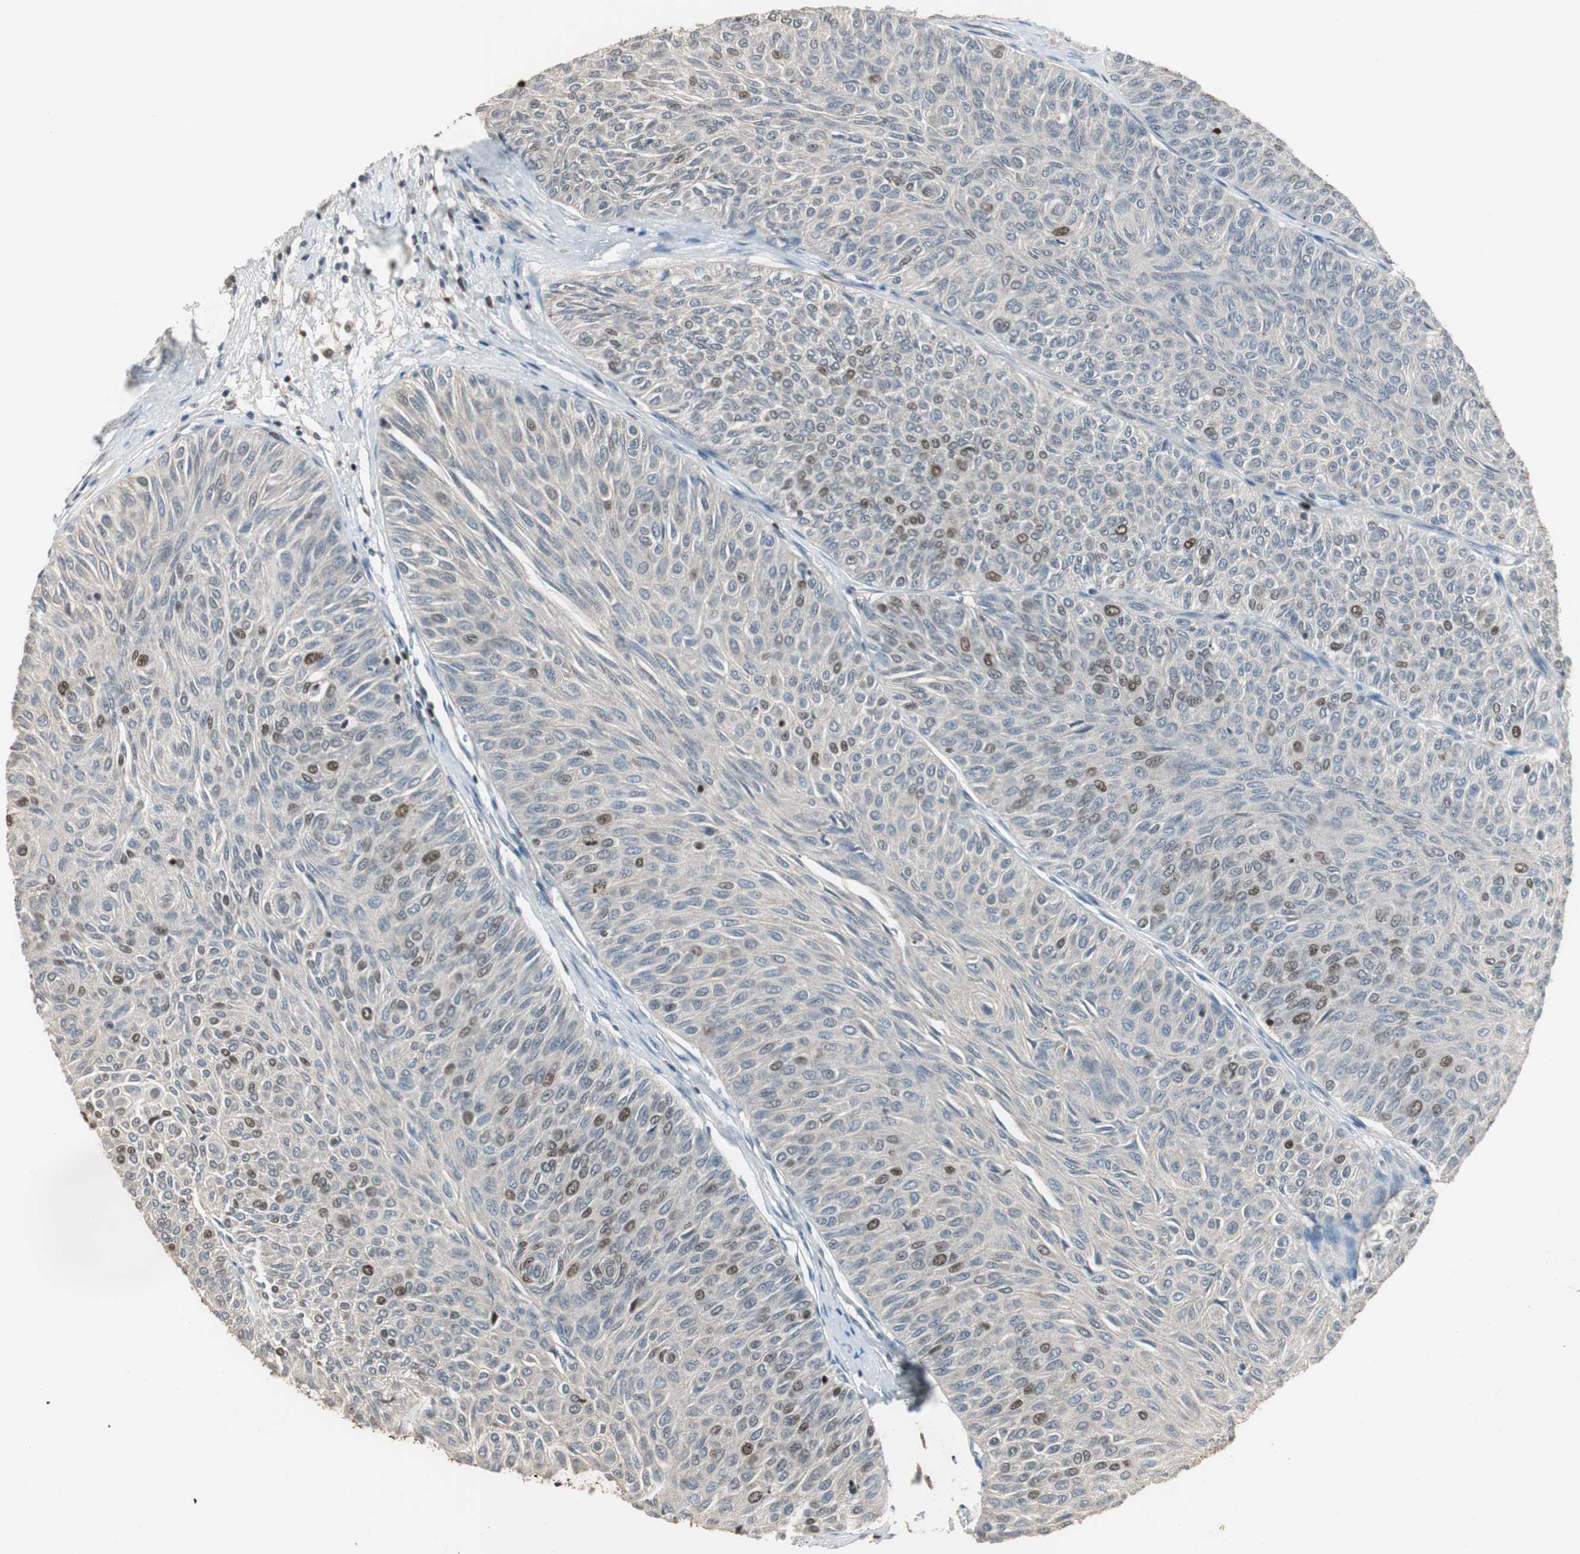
{"staining": {"intensity": "strong", "quantity": "<25%", "location": "nuclear"}, "tissue": "urothelial cancer", "cell_type": "Tumor cells", "image_type": "cancer", "snomed": [{"axis": "morphology", "description": "Urothelial carcinoma, Low grade"}, {"axis": "topography", "description": "Urinary bladder"}], "caption": "Brown immunohistochemical staining in human urothelial carcinoma (low-grade) exhibits strong nuclear expression in approximately <25% of tumor cells. The protein is shown in brown color, while the nuclei are stained blue.", "gene": "FEN1", "patient": {"sex": "male", "age": 78}}